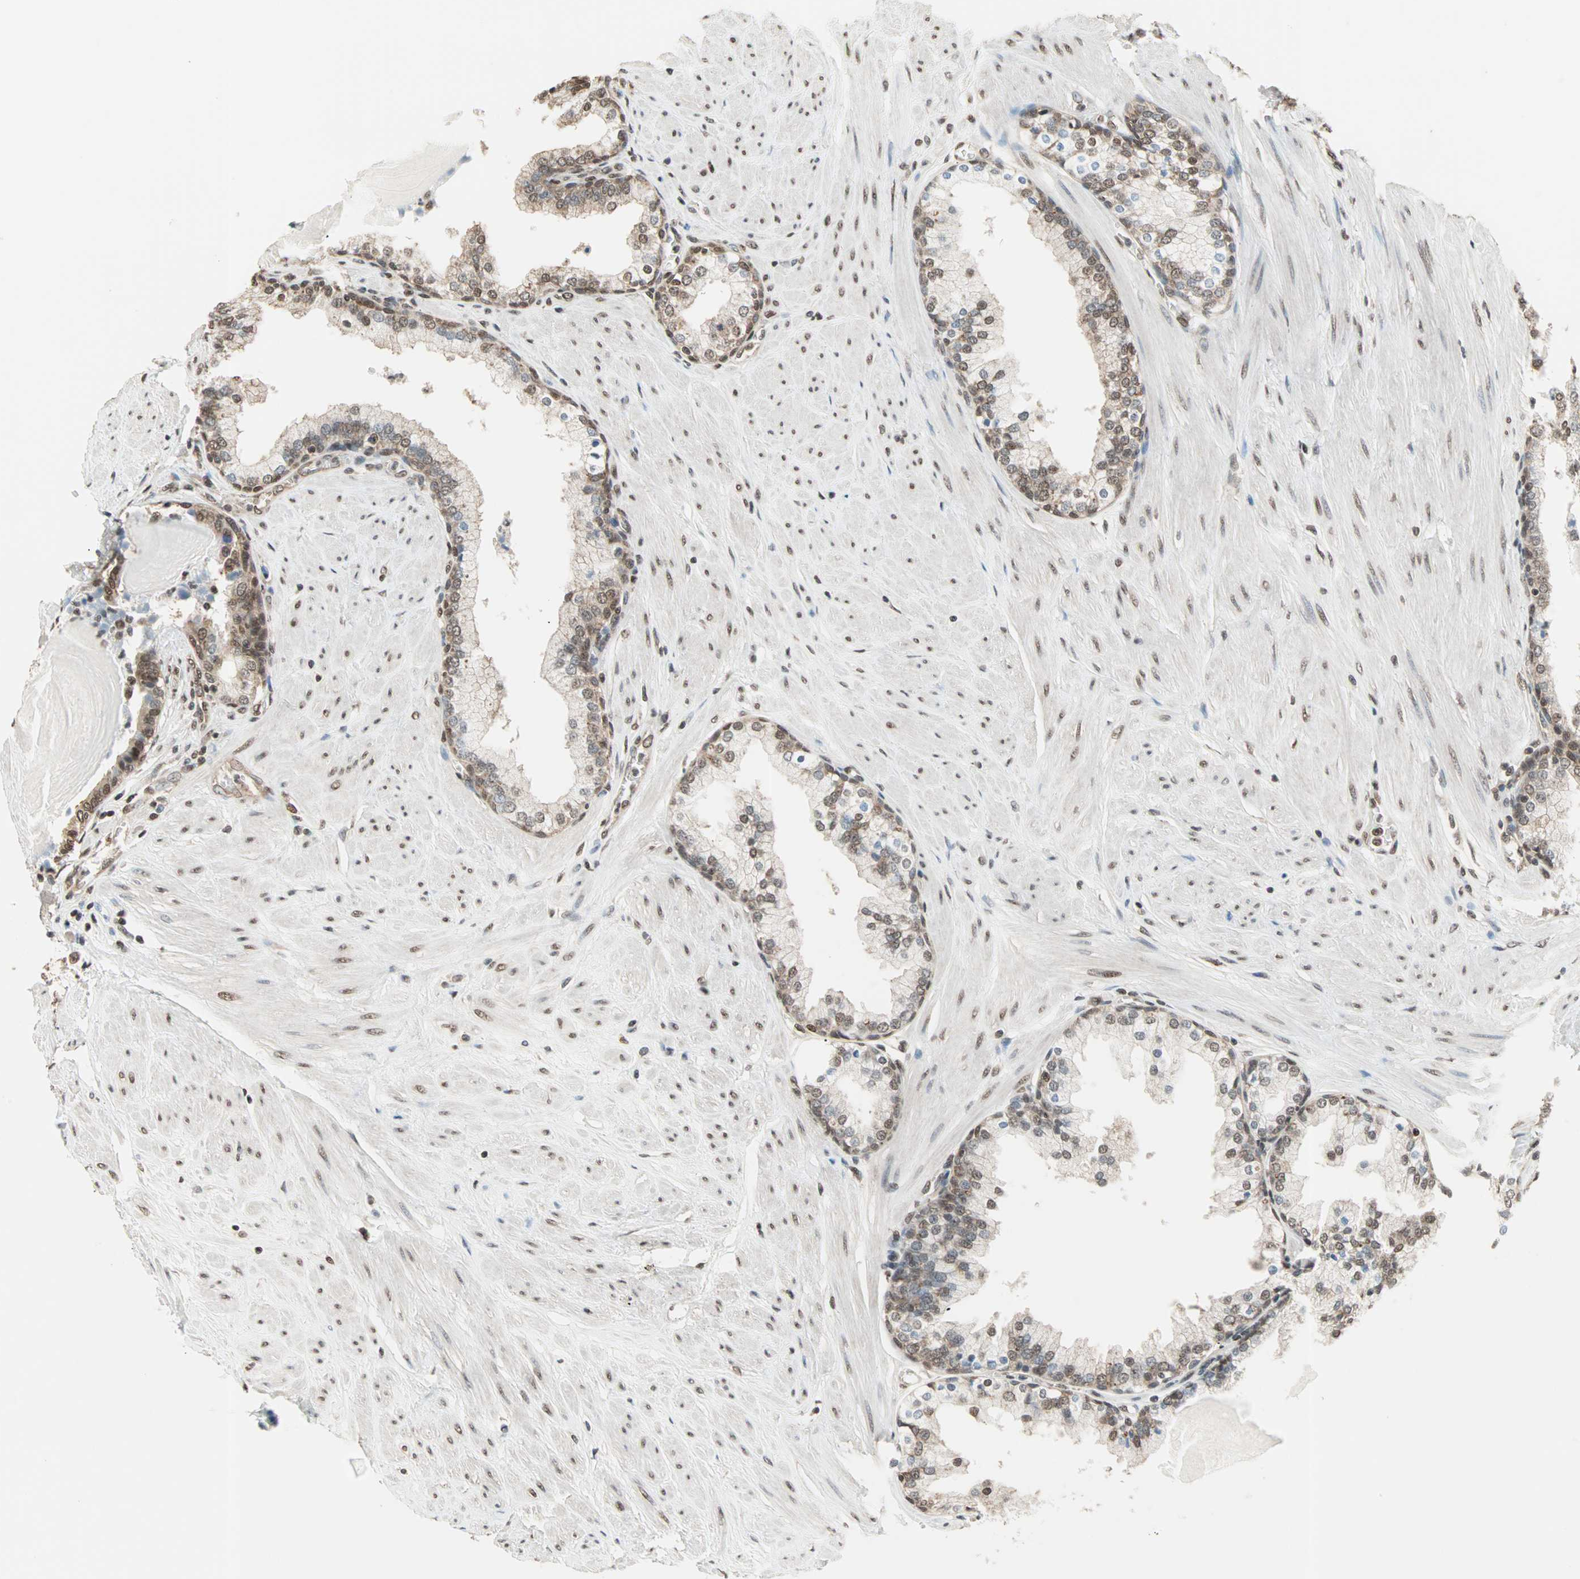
{"staining": {"intensity": "moderate", "quantity": ">75%", "location": "nuclear"}, "tissue": "prostate", "cell_type": "Glandular cells", "image_type": "normal", "snomed": [{"axis": "morphology", "description": "Normal tissue, NOS"}, {"axis": "topography", "description": "Prostate"}], "caption": "Immunohistochemistry photomicrograph of unremarkable prostate stained for a protein (brown), which exhibits medium levels of moderate nuclear expression in about >75% of glandular cells.", "gene": "DAZAP1", "patient": {"sex": "male", "age": 51}}